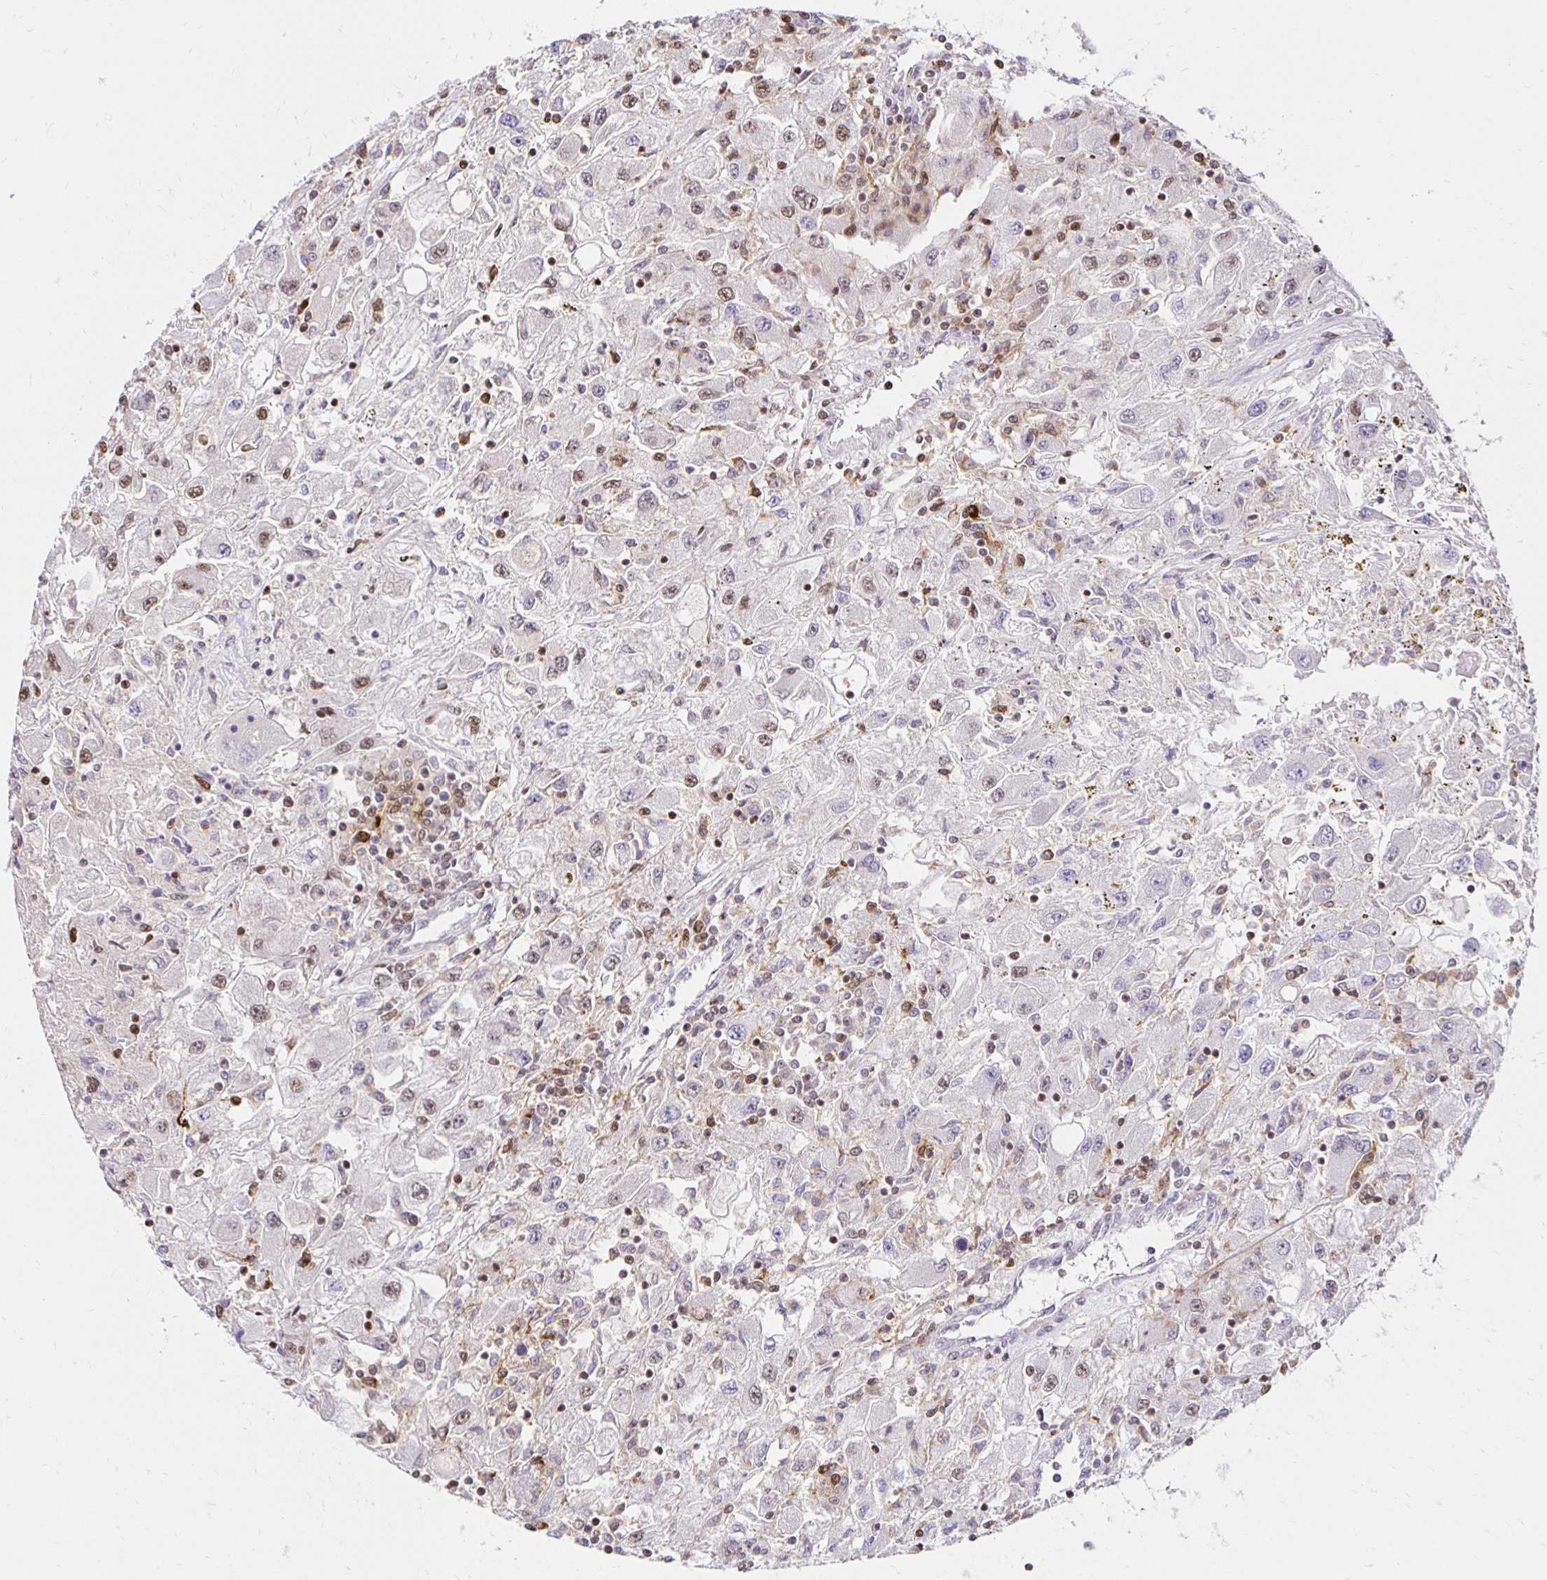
{"staining": {"intensity": "moderate", "quantity": "25%-75%", "location": "nuclear"}, "tissue": "renal cancer", "cell_type": "Tumor cells", "image_type": "cancer", "snomed": [{"axis": "morphology", "description": "Adenocarcinoma, NOS"}, {"axis": "topography", "description": "Kidney"}], "caption": "Immunohistochemistry of human renal adenocarcinoma demonstrates medium levels of moderate nuclear positivity in approximately 25%-75% of tumor cells.", "gene": "ZNF579", "patient": {"sex": "female", "age": 67}}